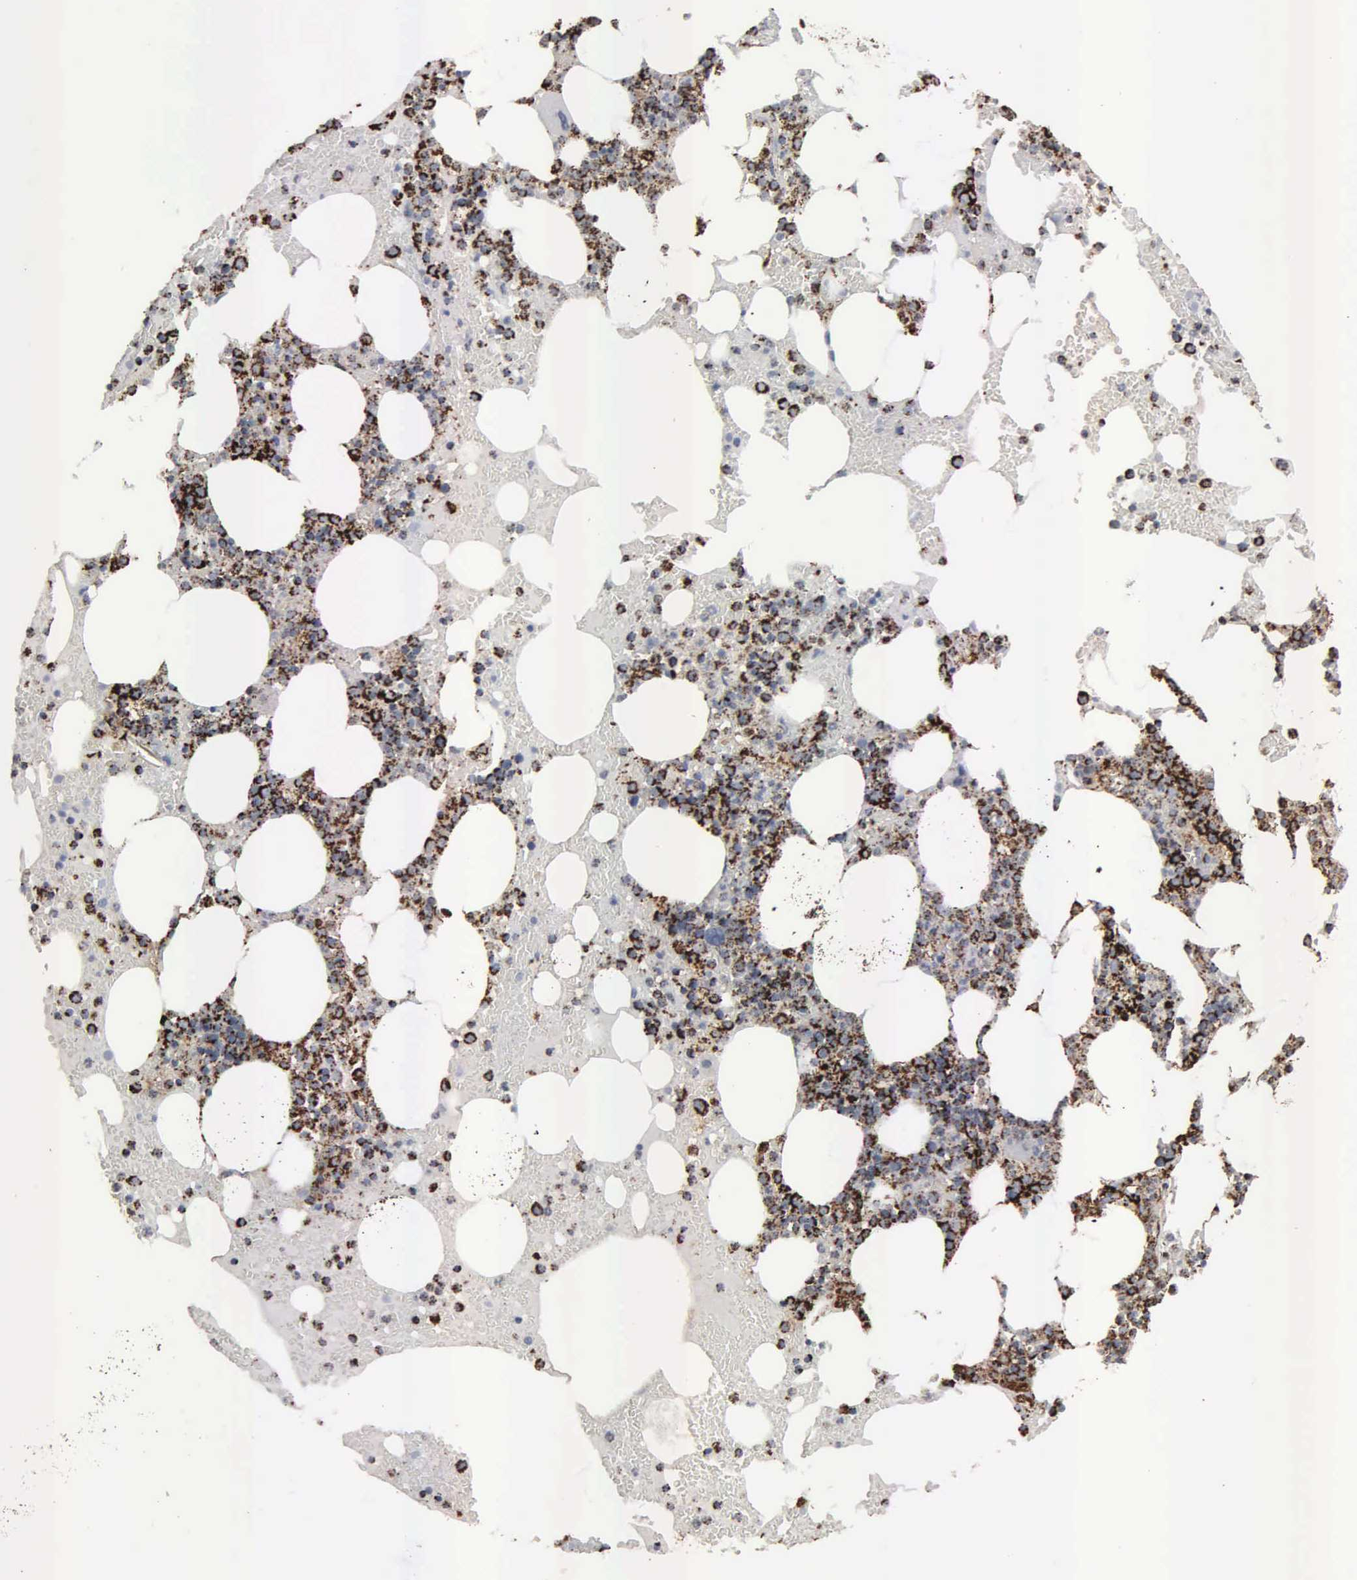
{"staining": {"intensity": "strong", "quantity": ">75%", "location": "cytoplasmic/membranous"}, "tissue": "bone marrow", "cell_type": "Hematopoietic cells", "image_type": "normal", "snomed": [{"axis": "morphology", "description": "Normal tissue, NOS"}, {"axis": "topography", "description": "Bone marrow"}], "caption": "The photomicrograph displays immunohistochemical staining of unremarkable bone marrow. There is strong cytoplasmic/membranous expression is seen in about >75% of hematopoietic cells. (brown staining indicates protein expression, while blue staining denotes nuclei).", "gene": "HSPA9", "patient": {"sex": "female", "age": 72}}